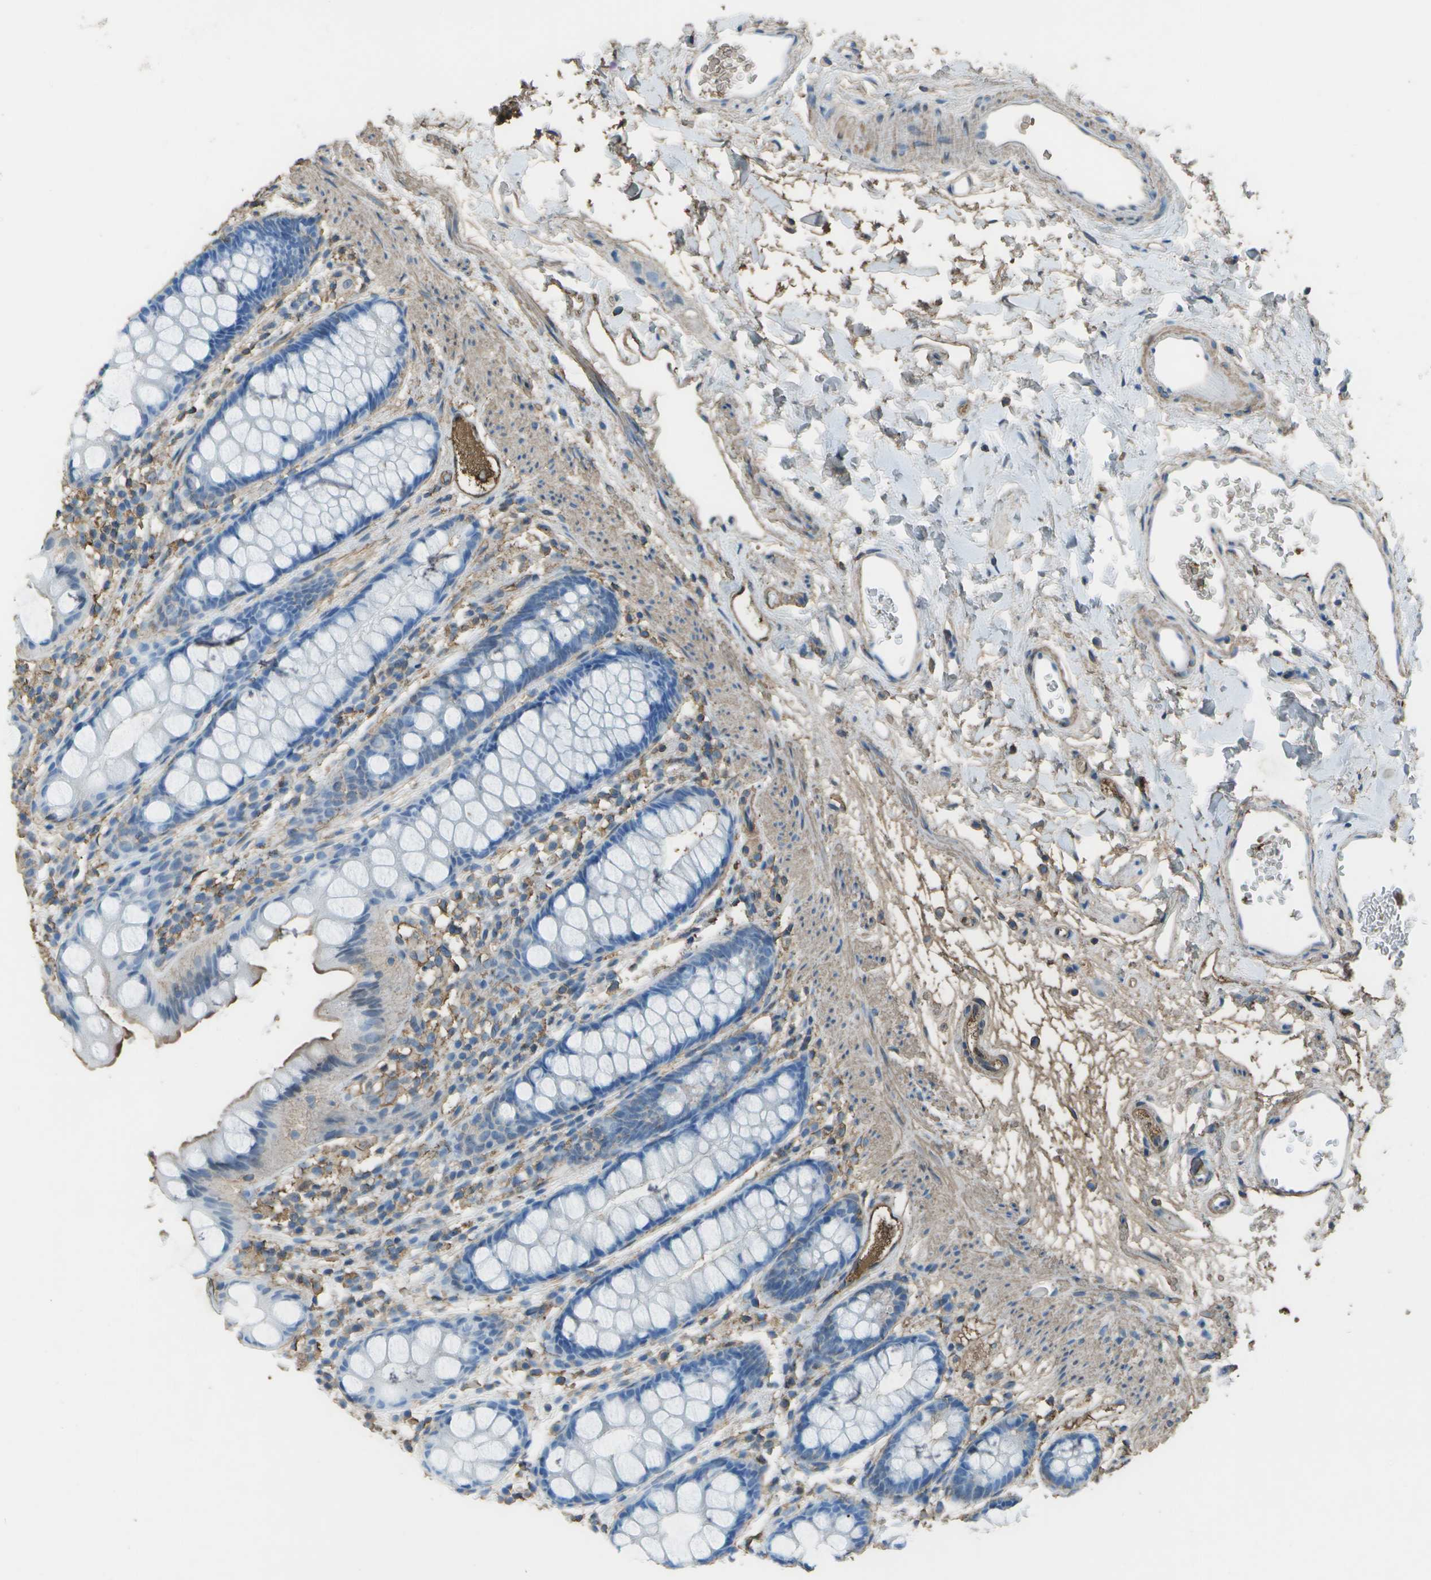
{"staining": {"intensity": "weak", "quantity": "<25%", "location": "cytoplasmic/membranous"}, "tissue": "rectum", "cell_type": "Glandular cells", "image_type": "normal", "snomed": [{"axis": "morphology", "description": "Normal tissue, NOS"}, {"axis": "topography", "description": "Rectum"}], "caption": "This is an immunohistochemistry image of benign human rectum. There is no positivity in glandular cells.", "gene": "CYP4F11", "patient": {"sex": "female", "age": 65}}